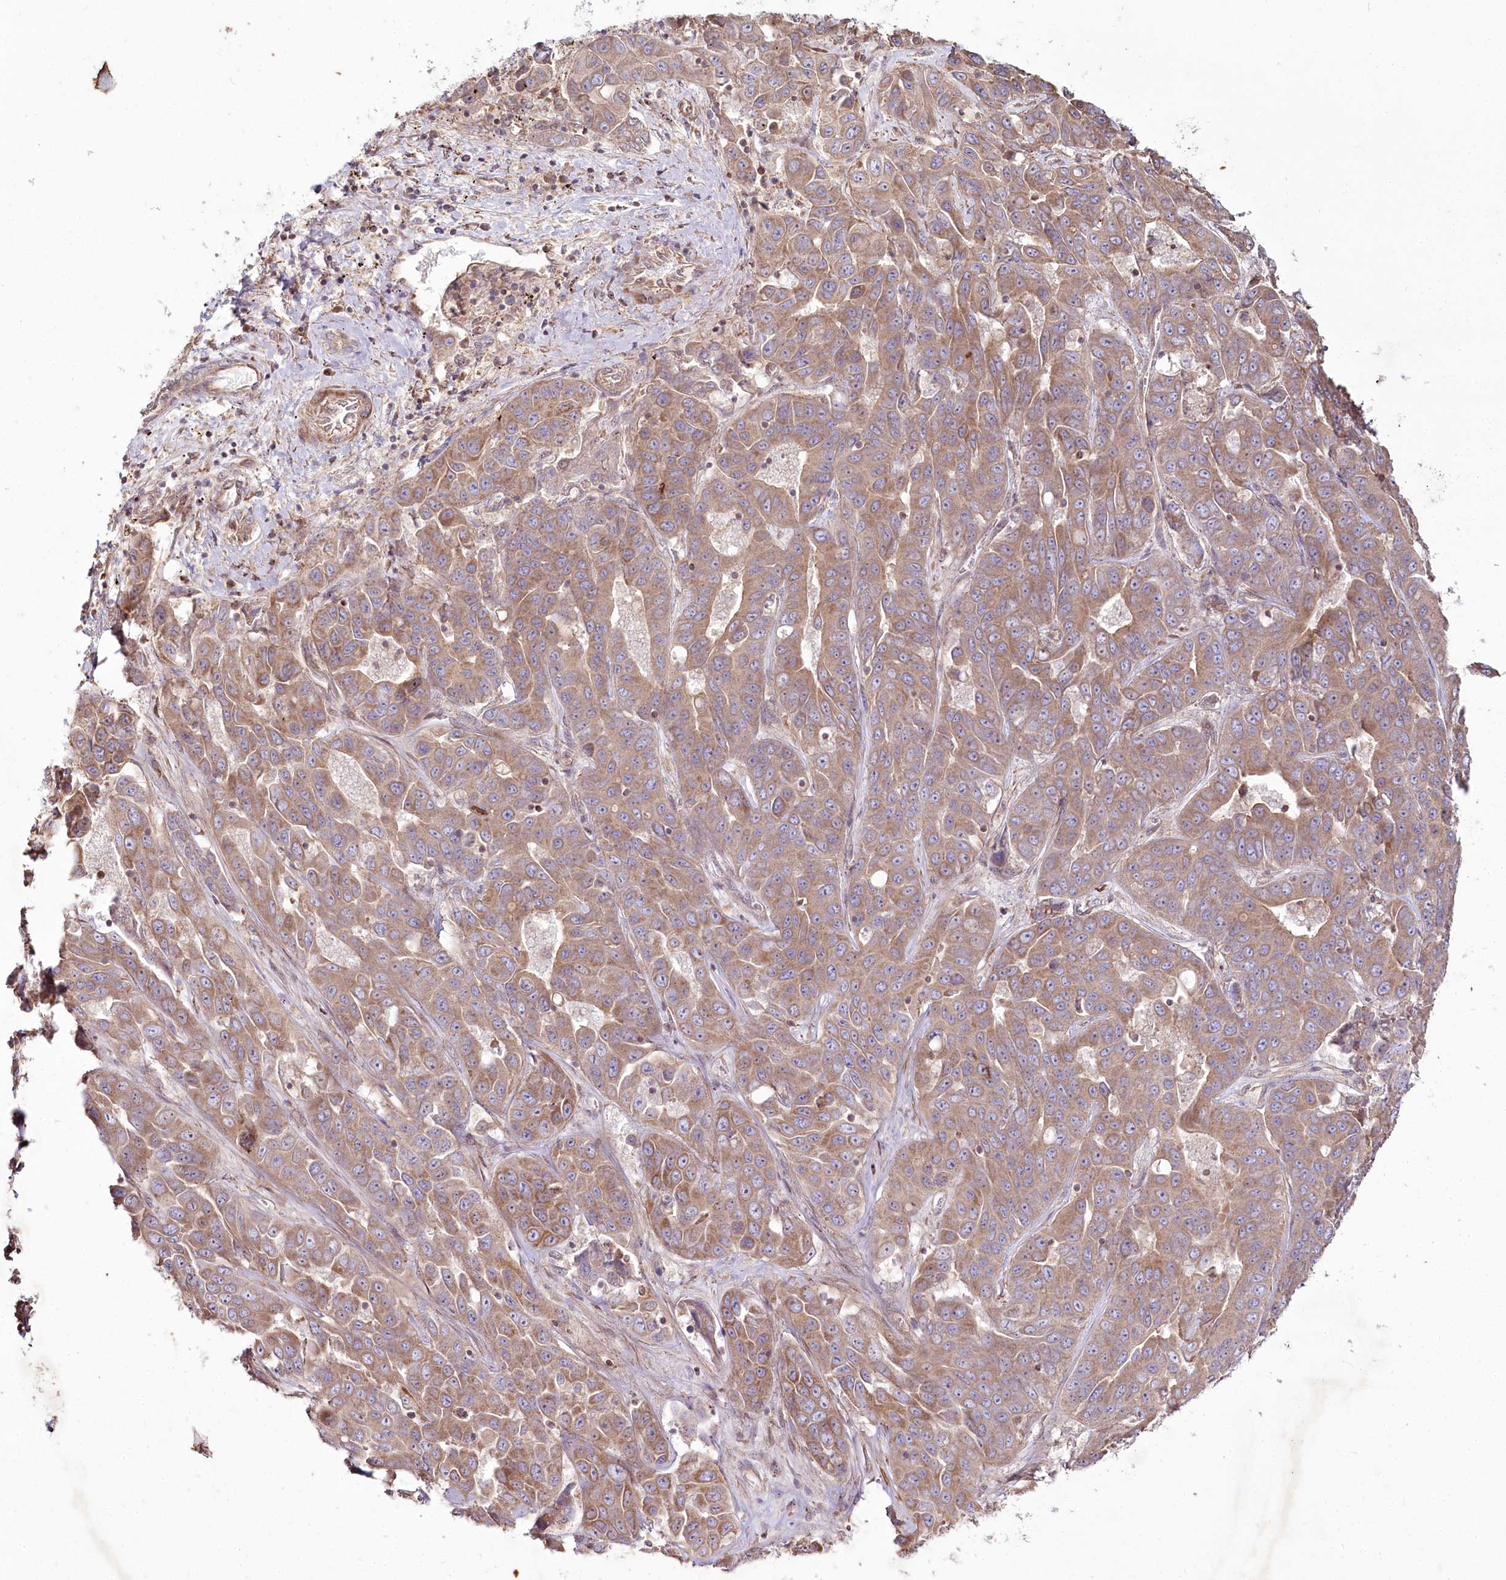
{"staining": {"intensity": "moderate", "quantity": ">75%", "location": "cytoplasmic/membranous"}, "tissue": "liver cancer", "cell_type": "Tumor cells", "image_type": "cancer", "snomed": [{"axis": "morphology", "description": "Cholangiocarcinoma"}, {"axis": "topography", "description": "Liver"}], "caption": "Moderate cytoplasmic/membranous protein staining is identified in about >75% of tumor cells in liver cholangiocarcinoma.", "gene": "SH3TC1", "patient": {"sex": "female", "age": 52}}